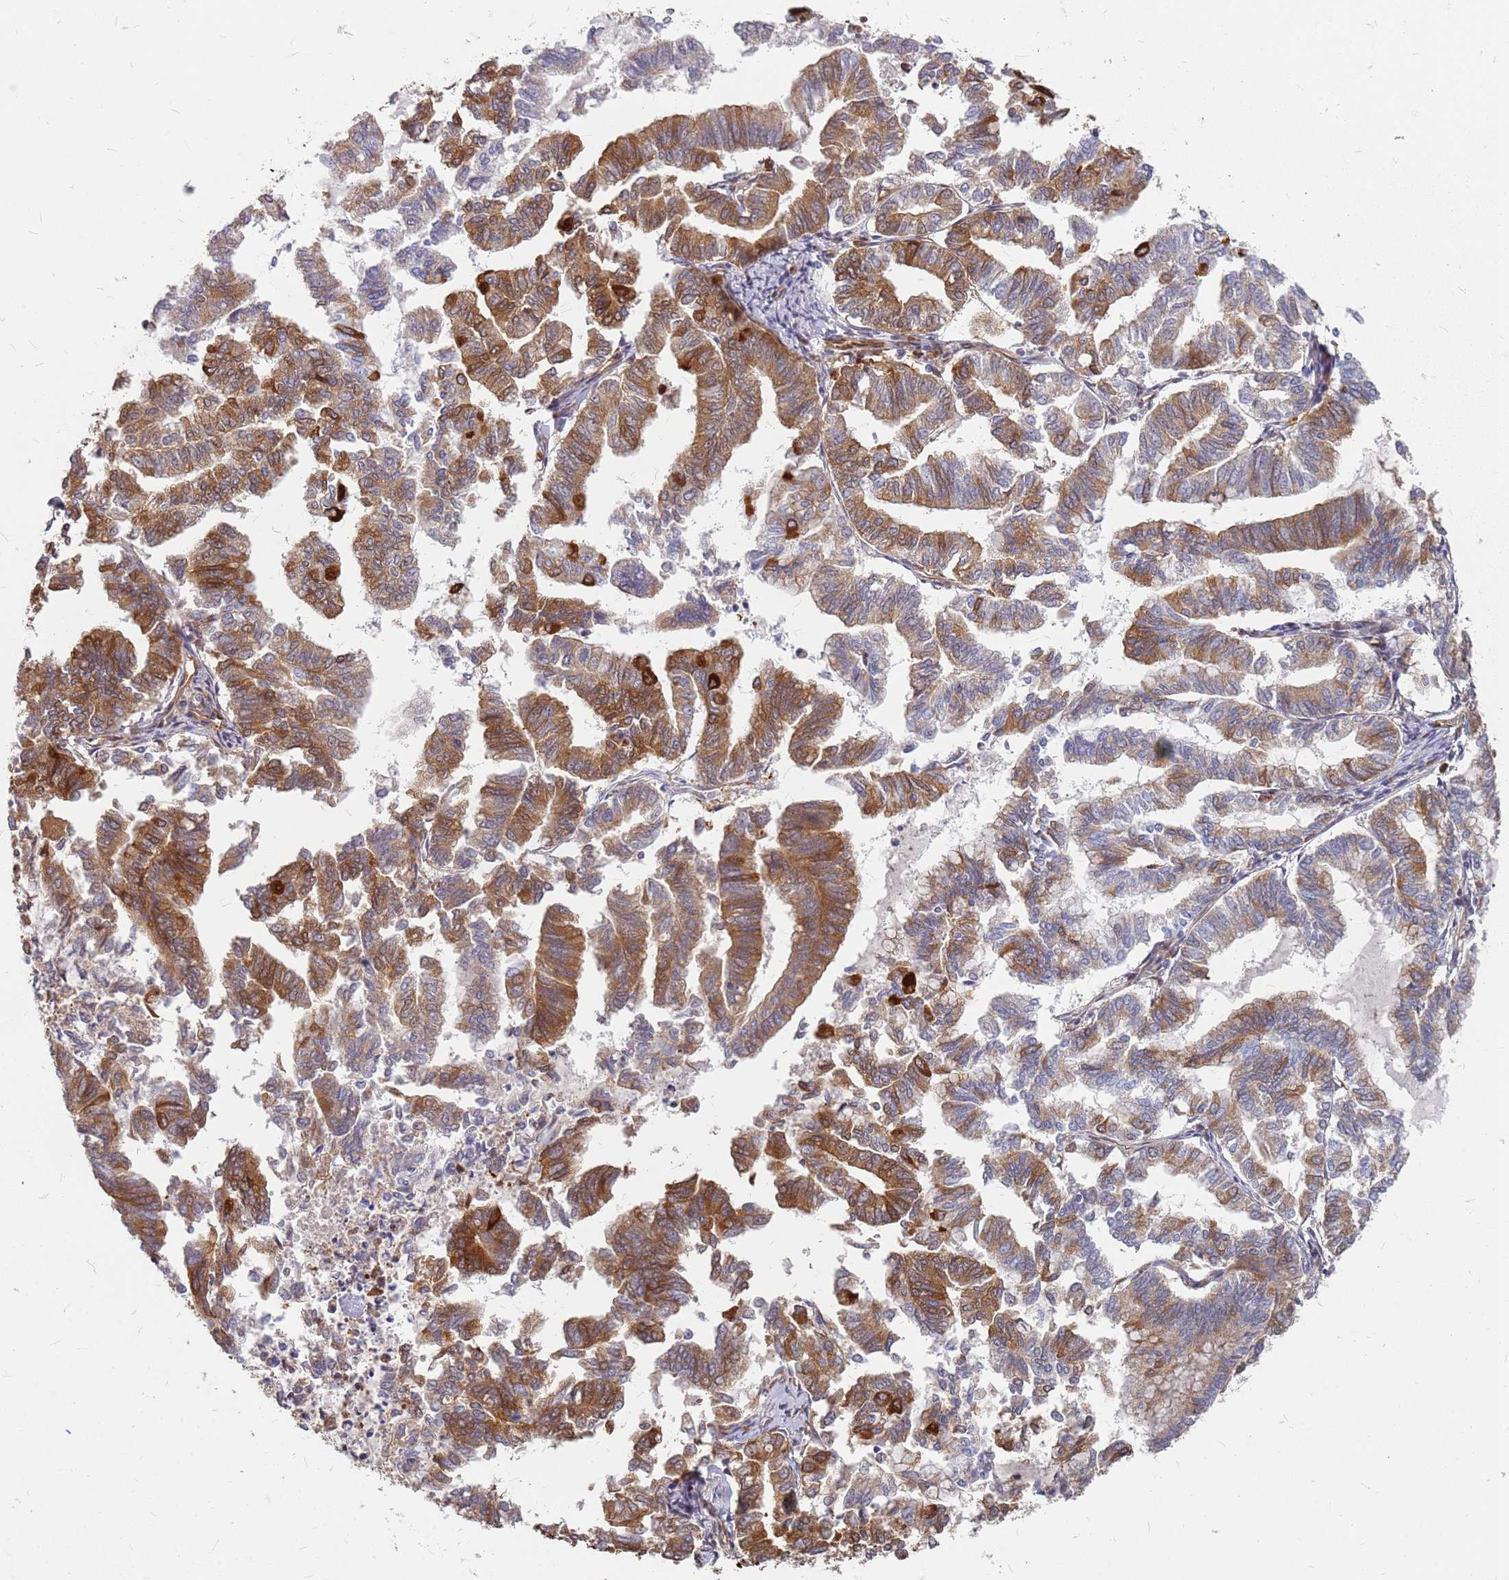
{"staining": {"intensity": "moderate", "quantity": "25%-75%", "location": "cytoplasmic/membranous"}, "tissue": "endometrial cancer", "cell_type": "Tumor cells", "image_type": "cancer", "snomed": [{"axis": "morphology", "description": "Adenocarcinoma, NOS"}, {"axis": "topography", "description": "Endometrium"}], "caption": "A medium amount of moderate cytoplasmic/membranous expression is present in about 25%-75% of tumor cells in endometrial adenocarcinoma tissue. The staining is performed using DAB (3,3'-diaminobenzidine) brown chromogen to label protein expression. The nuclei are counter-stained blue using hematoxylin.", "gene": "HDX", "patient": {"sex": "female", "age": 79}}